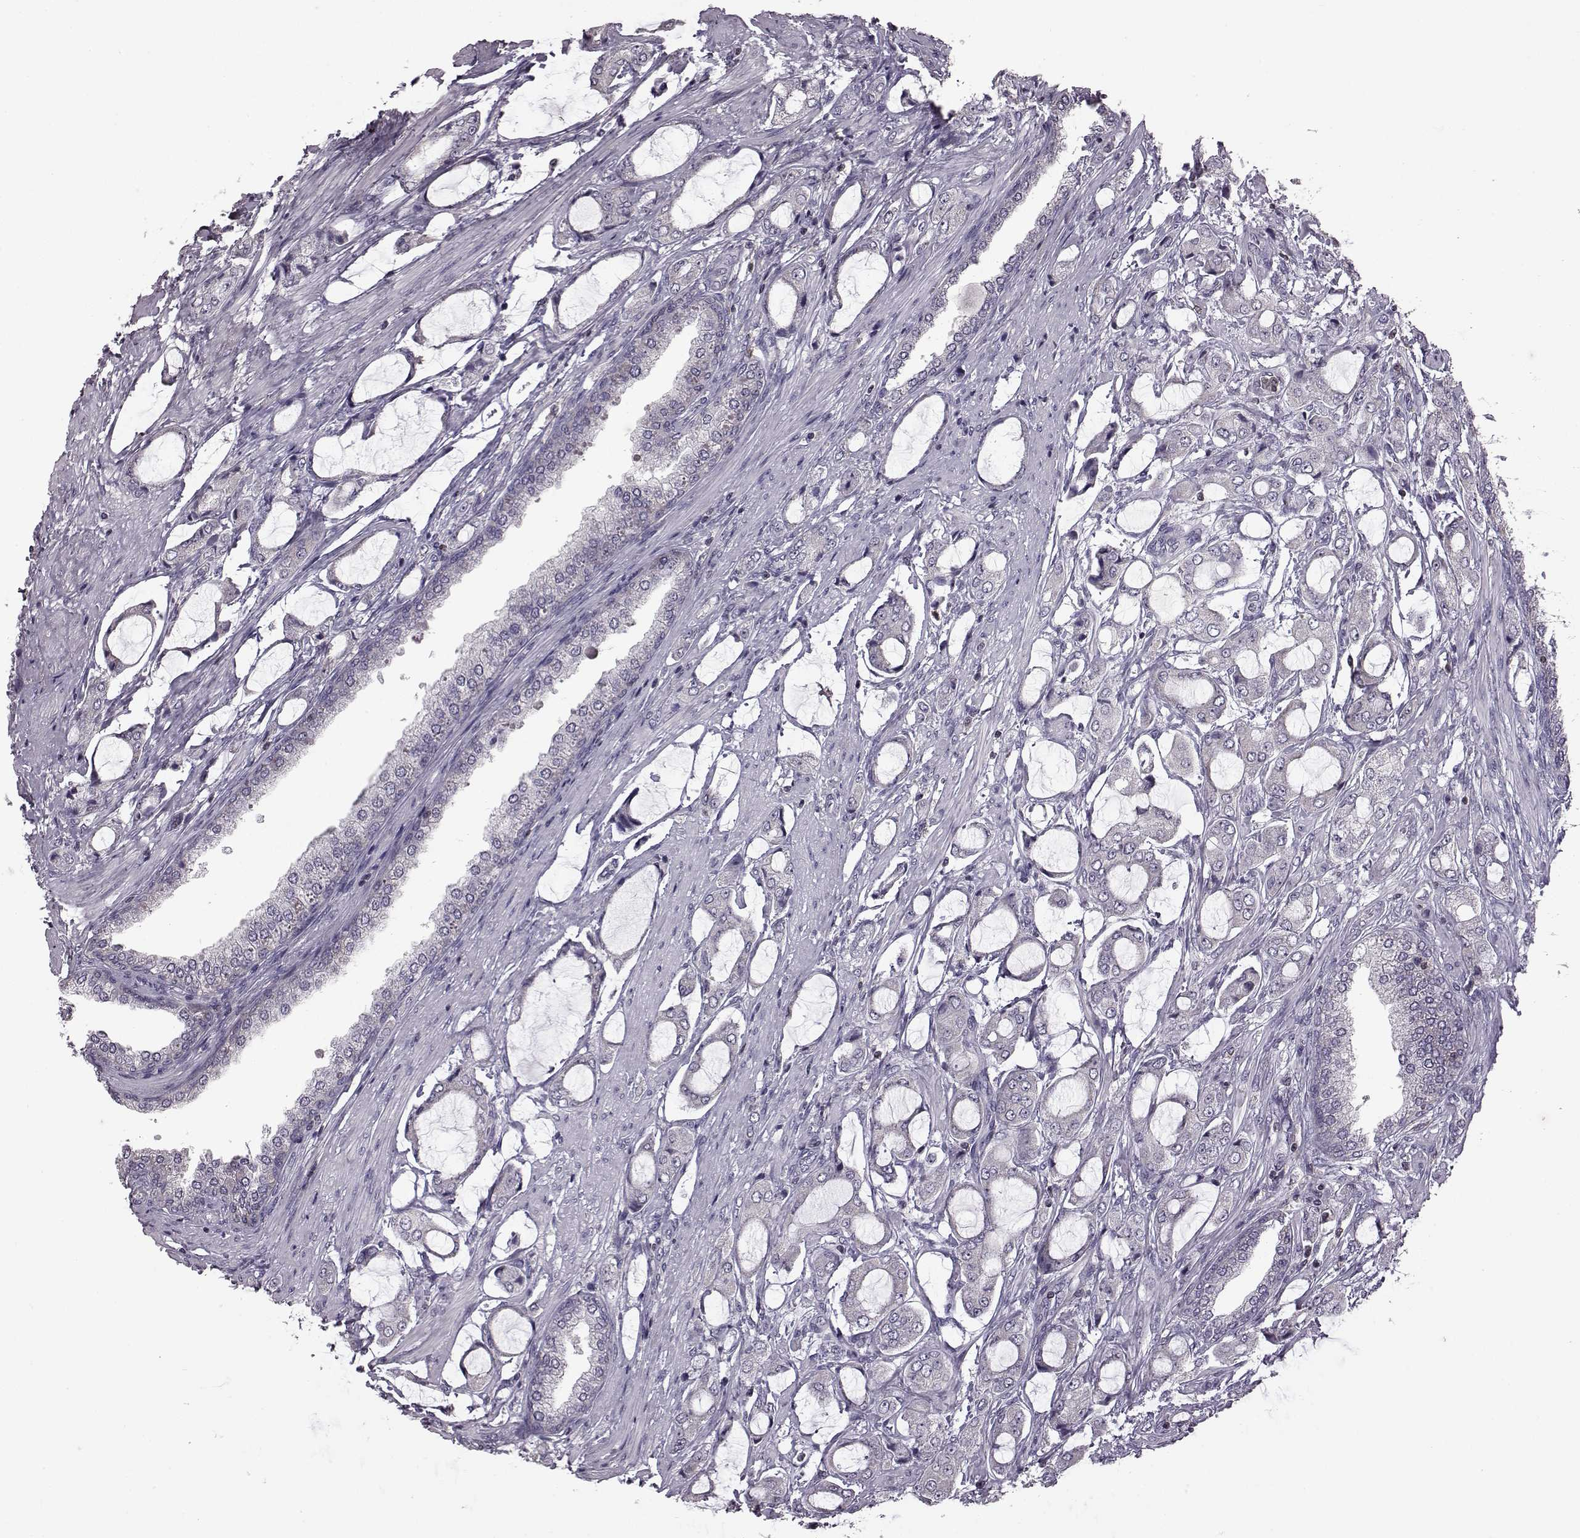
{"staining": {"intensity": "negative", "quantity": "none", "location": "none"}, "tissue": "prostate cancer", "cell_type": "Tumor cells", "image_type": "cancer", "snomed": [{"axis": "morphology", "description": "Adenocarcinoma, NOS"}, {"axis": "topography", "description": "Prostate"}], "caption": "Prostate cancer was stained to show a protein in brown. There is no significant positivity in tumor cells. The staining was performed using DAB to visualize the protein expression in brown, while the nuclei were stained in blue with hematoxylin (Magnification: 20x).", "gene": "DOK2", "patient": {"sex": "male", "age": 63}}